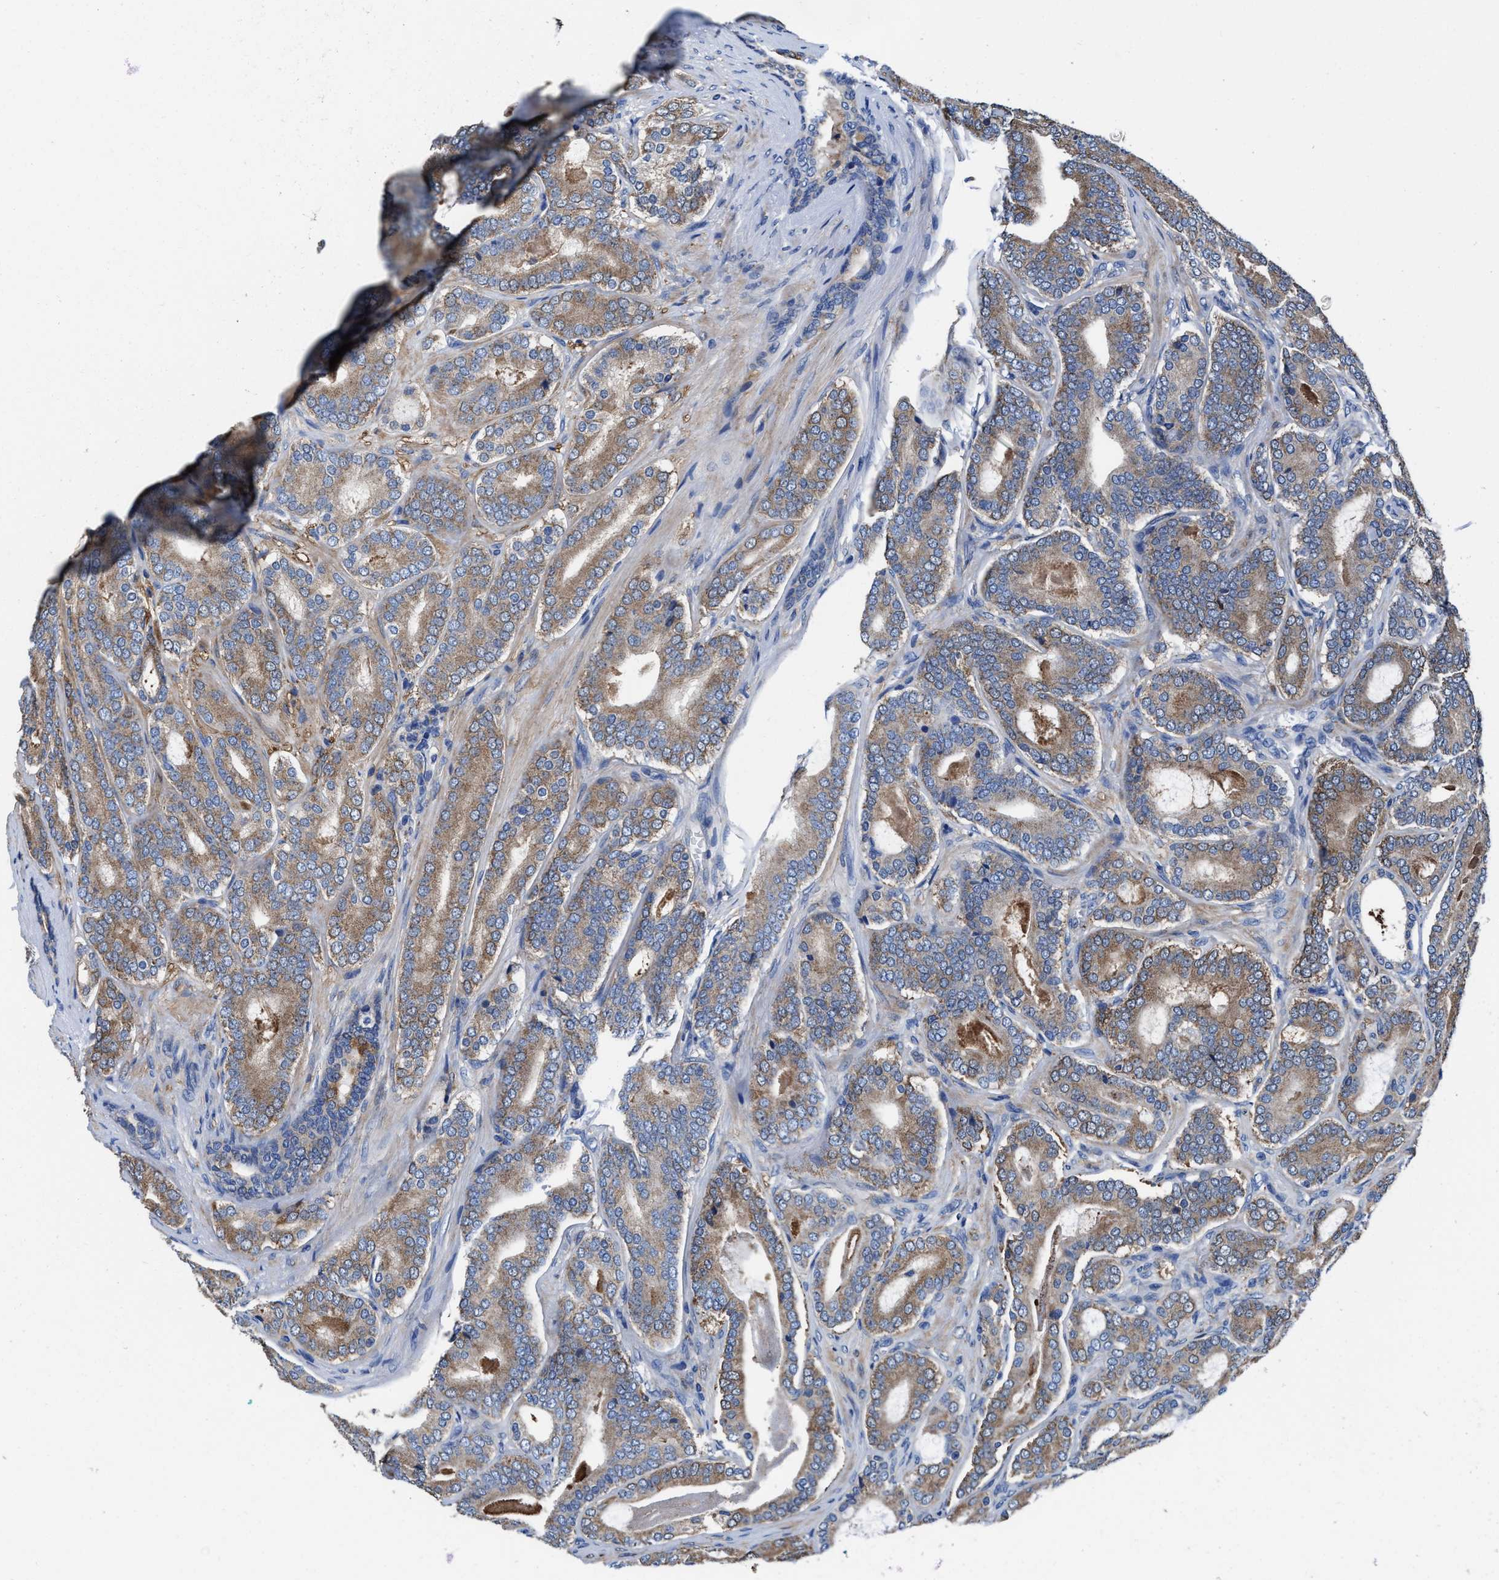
{"staining": {"intensity": "moderate", "quantity": ">75%", "location": "cytoplasmic/membranous"}, "tissue": "prostate cancer", "cell_type": "Tumor cells", "image_type": "cancer", "snomed": [{"axis": "morphology", "description": "Adenocarcinoma, High grade"}, {"axis": "topography", "description": "Prostate"}], "caption": "The image demonstrates staining of prostate cancer (adenocarcinoma (high-grade)), revealing moderate cytoplasmic/membranous protein expression (brown color) within tumor cells. The staining was performed using DAB (3,3'-diaminobenzidine) to visualize the protein expression in brown, while the nuclei were stained in blue with hematoxylin (Magnification: 20x).", "gene": "TMEM30A", "patient": {"sex": "male", "age": 60}}